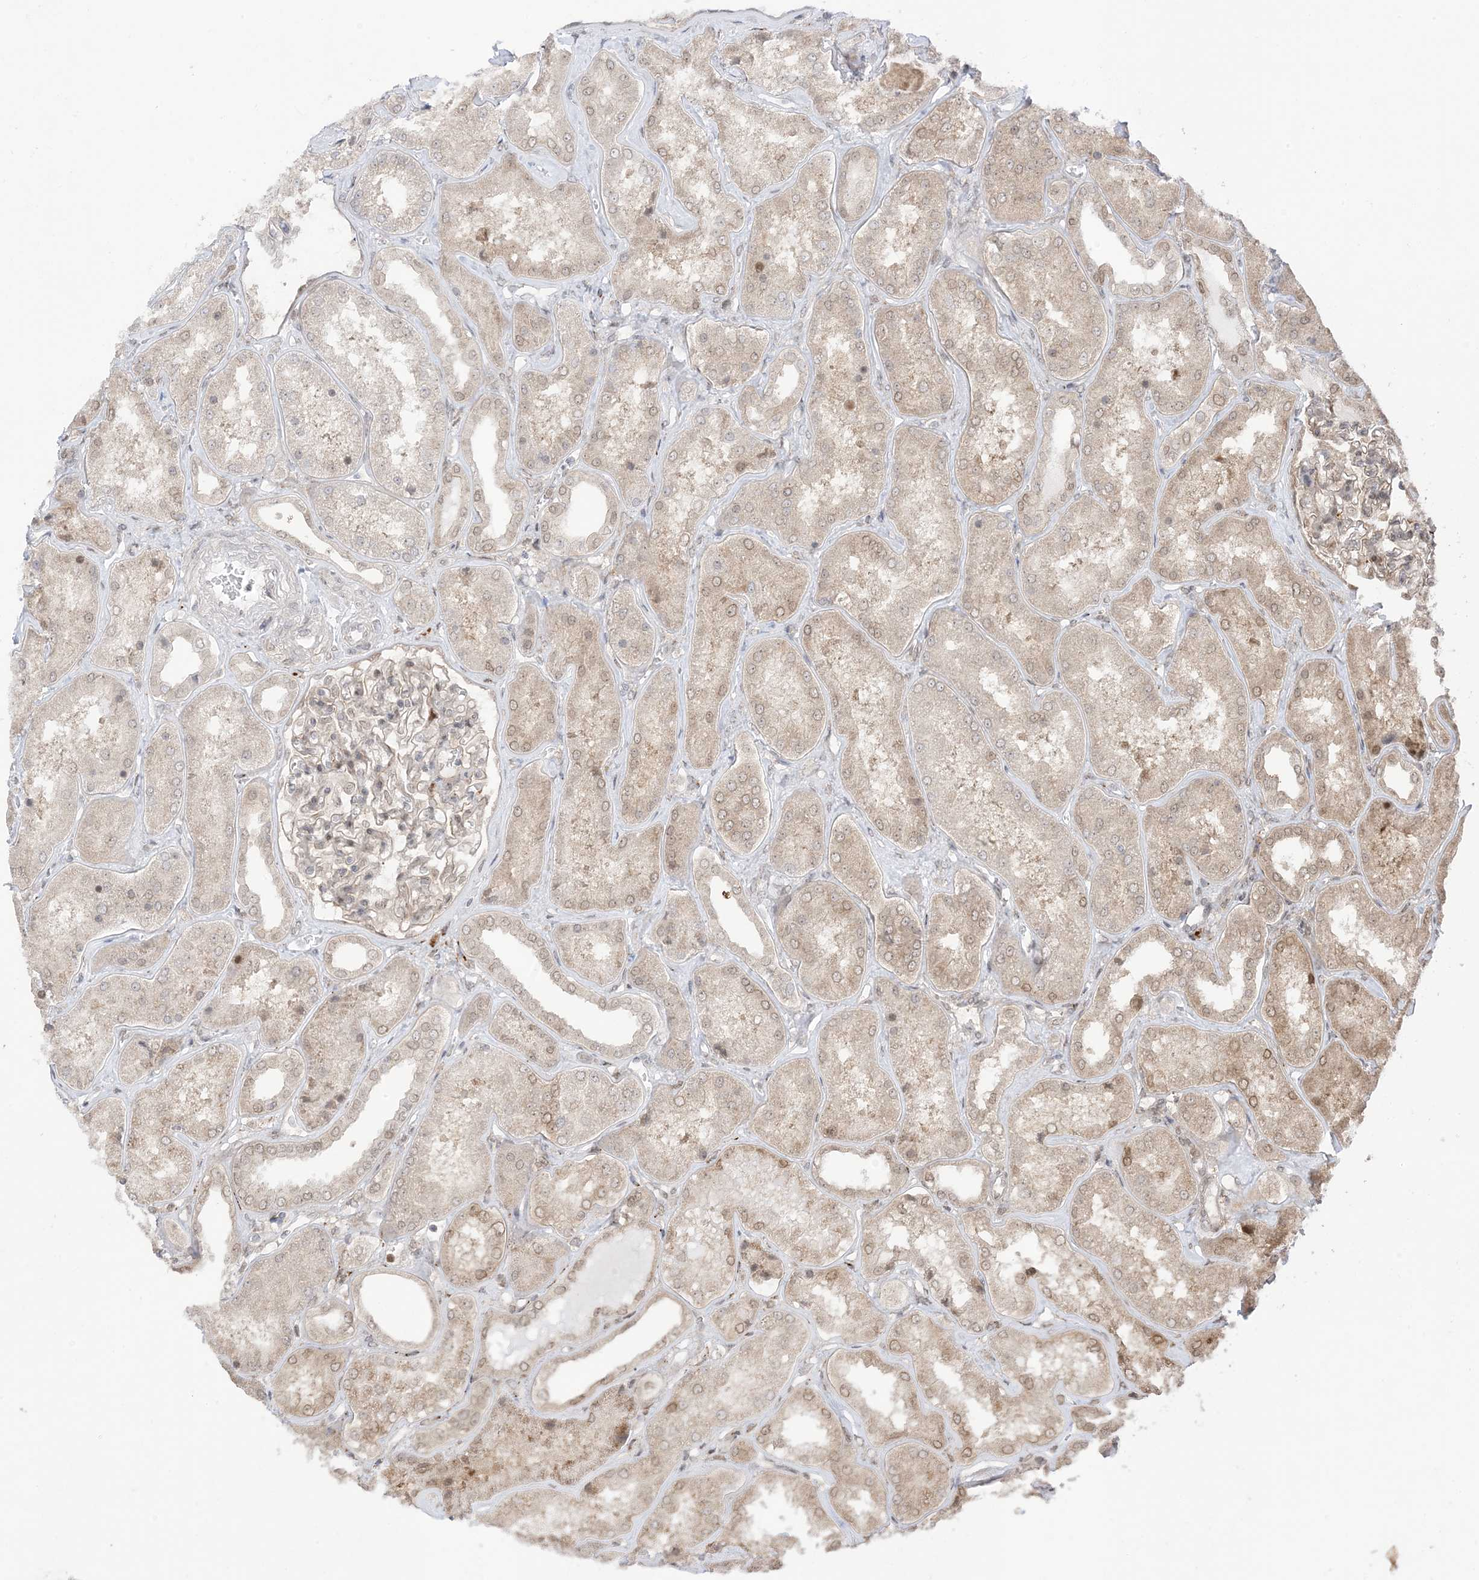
{"staining": {"intensity": "weak", "quantity": "25%-75%", "location": "cytoplasmic/membranous,nuclear"}, "tissue": "kidney", "cell_type": "Cells in glomeruli", "image_type": "normal", "snomed": [{"axis": "morphology", "description": "Normal tissue, NOS"}, {"axis": "topography", "description": "Kidney"}], "caption": "Protein analysis of benign kidney demonstrates weak cytoplasmic/membranous,nuclear positivity in approximately 25%-75% of cells in glomeruli.", "gene": "UBE2E2", "patient": {"sex": "female", "age": 56}}